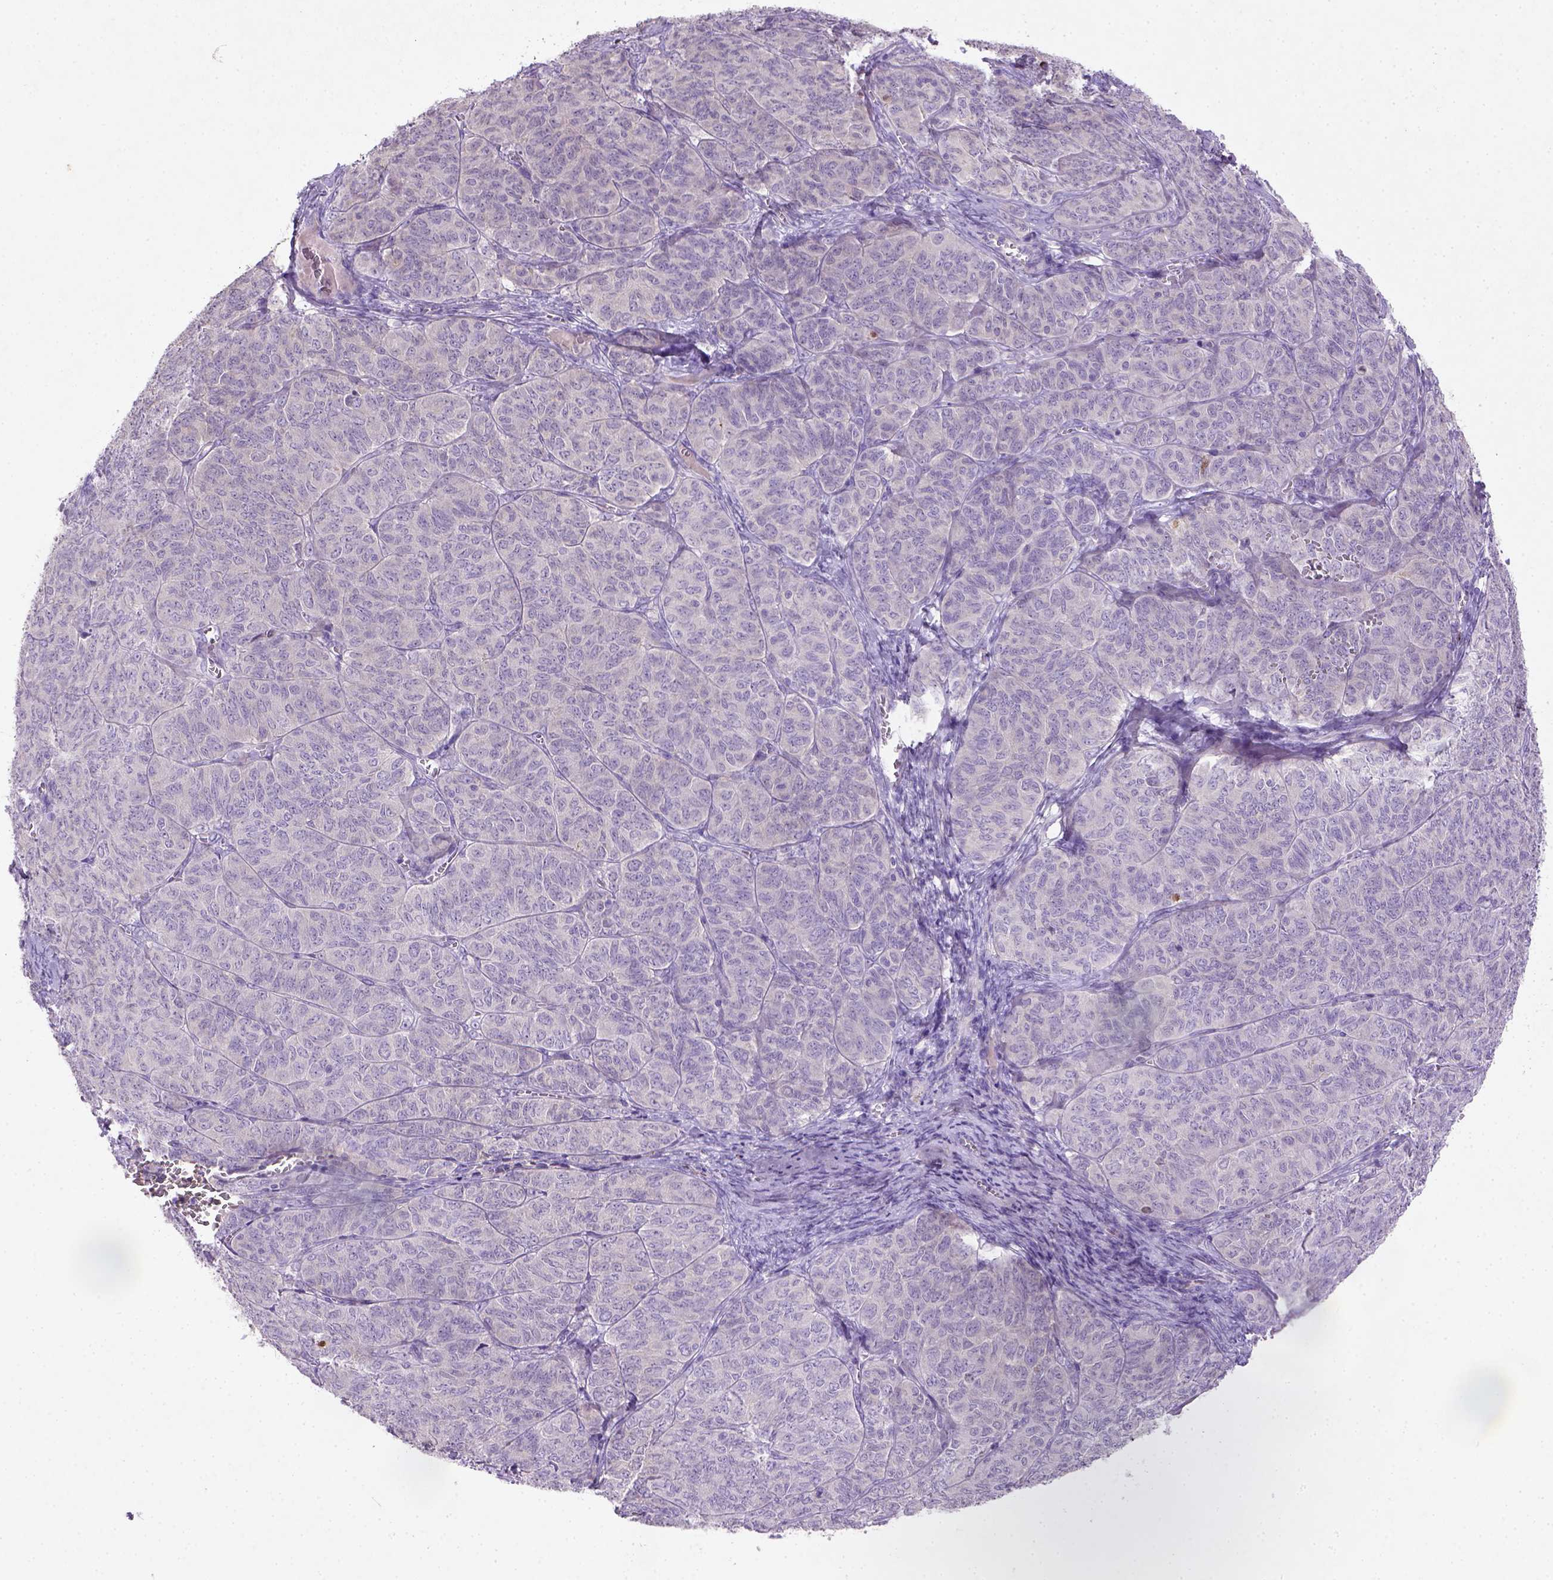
{"staining": {"intensity": "negative", "quantity": "none", "location": "none"}, "tissue": "ovarian cancer", "cell_type": "Tumor cells", "image_type": "cancer", "snomed": [{"axis": "morphology", "description": "Carcinoma, endometroid"}, {"axis": "topography", "description": "Ovary"}], "caption": "High power microscopy image of an IHC histopathology image of ovarian endometroid carcinoma, revealing no significant positivity in tumor cells.", "gene": "NUDT2", "patient": {"sex": "female", "age": 80}}